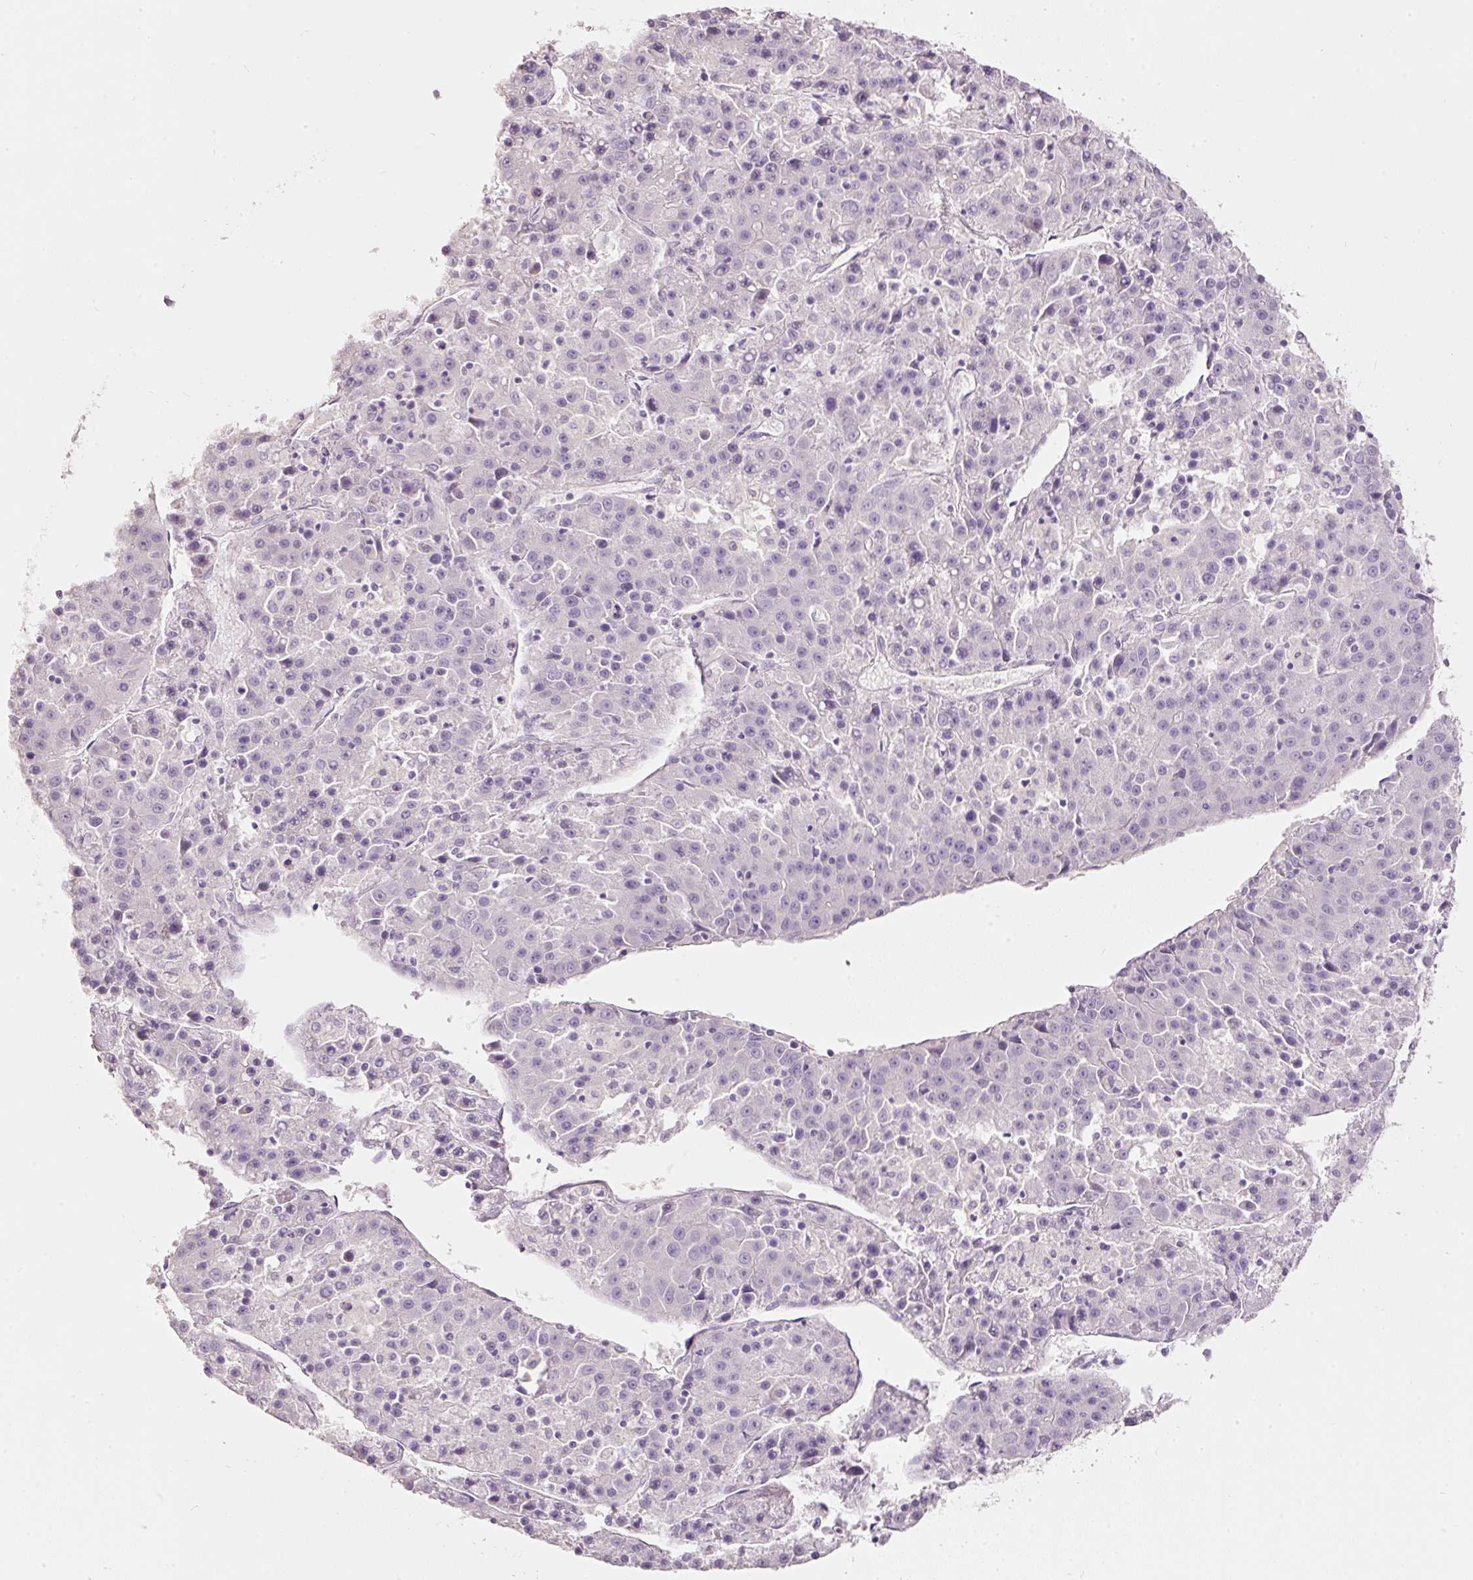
{"staining": {"intensity": "negative", "quantity": "none", "location": "none"}, "tissue": "liver cancer", "cell_type": "Tumor cells", "image_type": "cancer", "snomed": [{"axis": "morphology", "description": "Carcinoma, Hepatocellular, NOS"}, {"axis": "topography", "description": "Liver"}], "caption": "Immunohistochemistry photomicrograph of hepatocellular carcinoma (liver) stained for a protein (brown), which shows no expression in tumor cells.", "gene": "PDXDC1", "patient": {"sex": "female", "age": 53}}